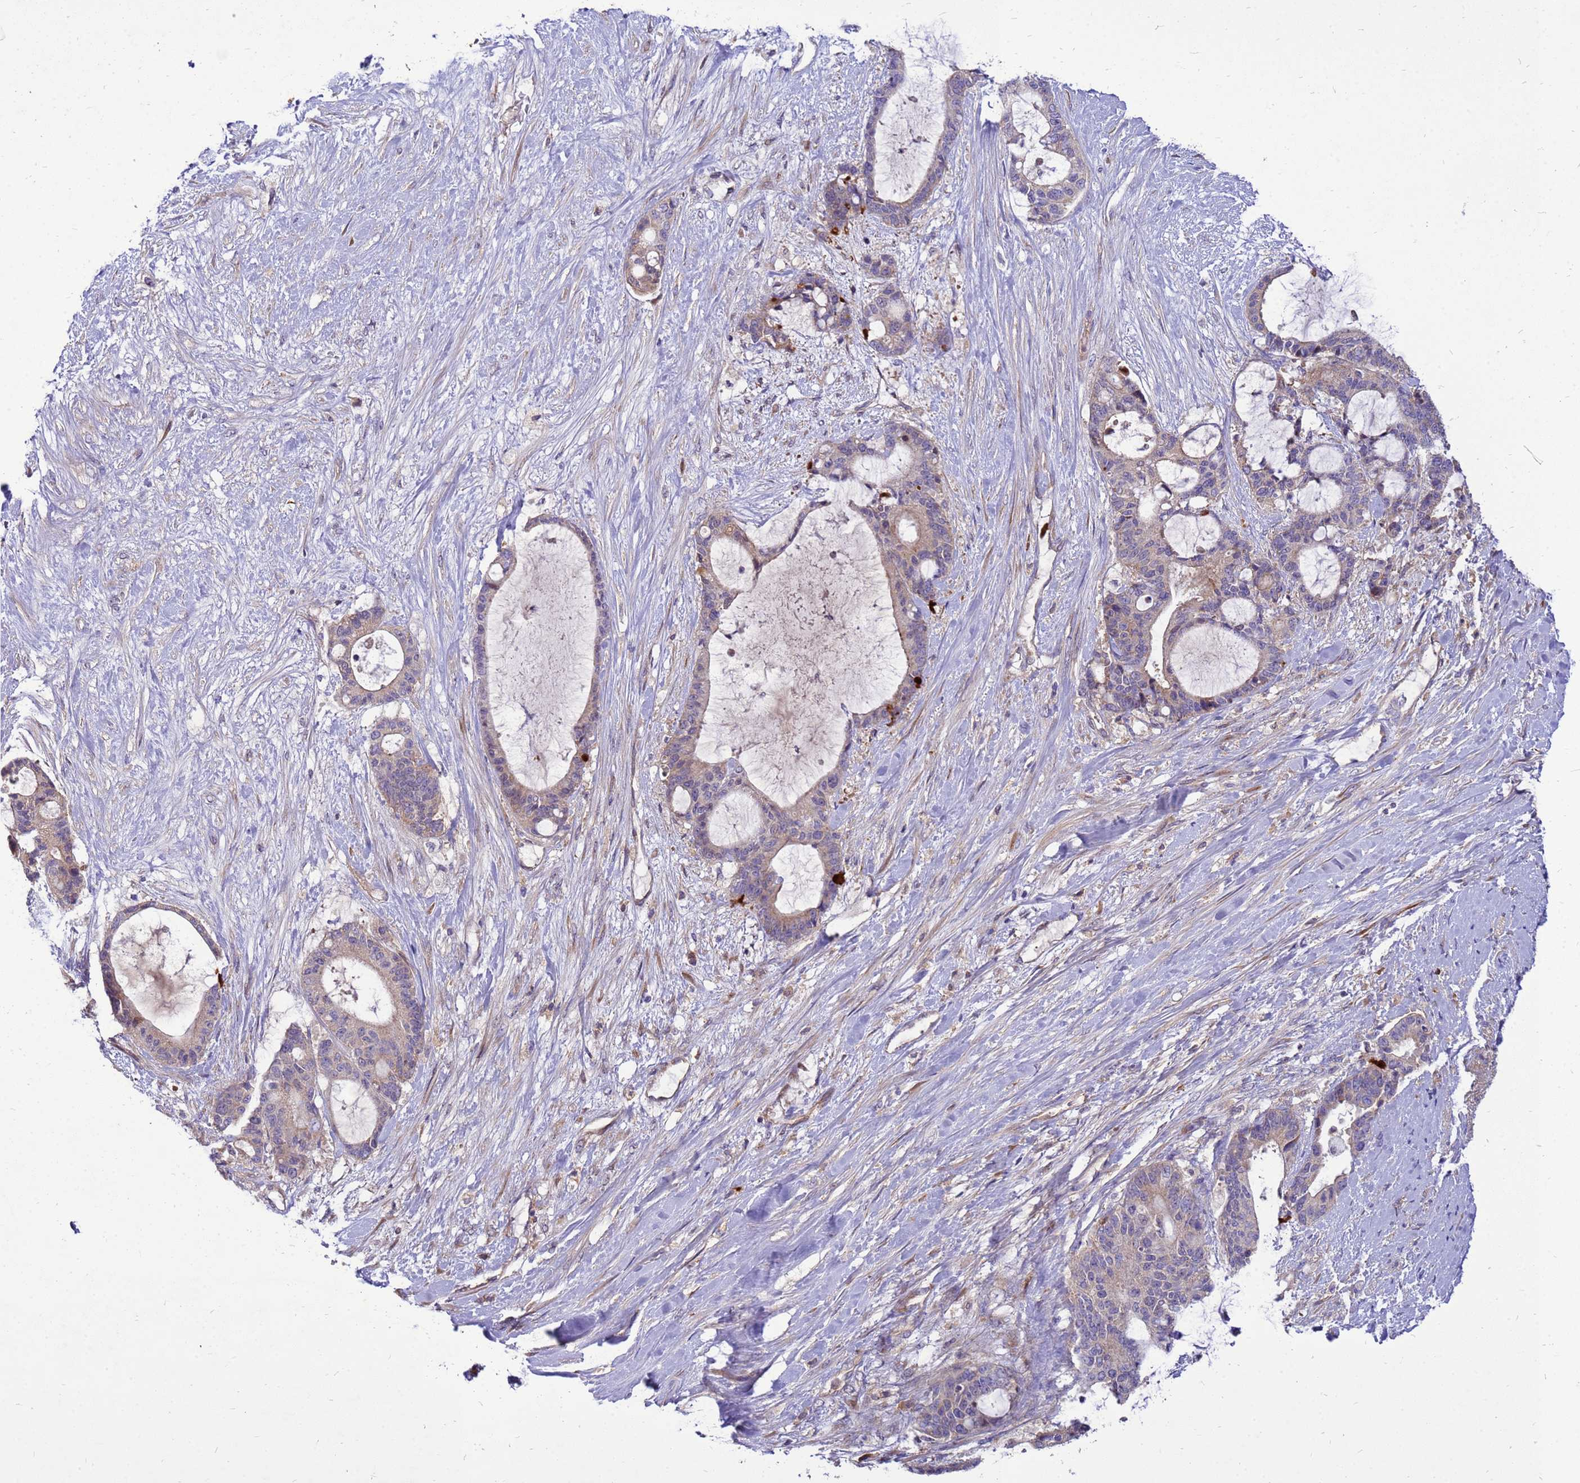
{"staining": {"intensity": "weak", "quantity": "<25%", "location": "cytoplasmic/membranous"}, "tissue": "liver cancer", "cell_type": "Tumor cells", "image_type": "cancer", "snomed": [{"axis": "morphology", "description": "Normal tissue, NOS"}, {"axis": "morphology", "description": "Cholangiocarcinoma"}, {"axis": "topography", "description": "Liver"}, {"axis": "topography", "description": "Peripheral nerve tissue"}], "caption": "This is a histopathology image of immunohistochemistry staining of liver cancer, which shows no staining in tumor cells.", "gene": "RNF215", "patient": {"sex": "female", "age": 73}}